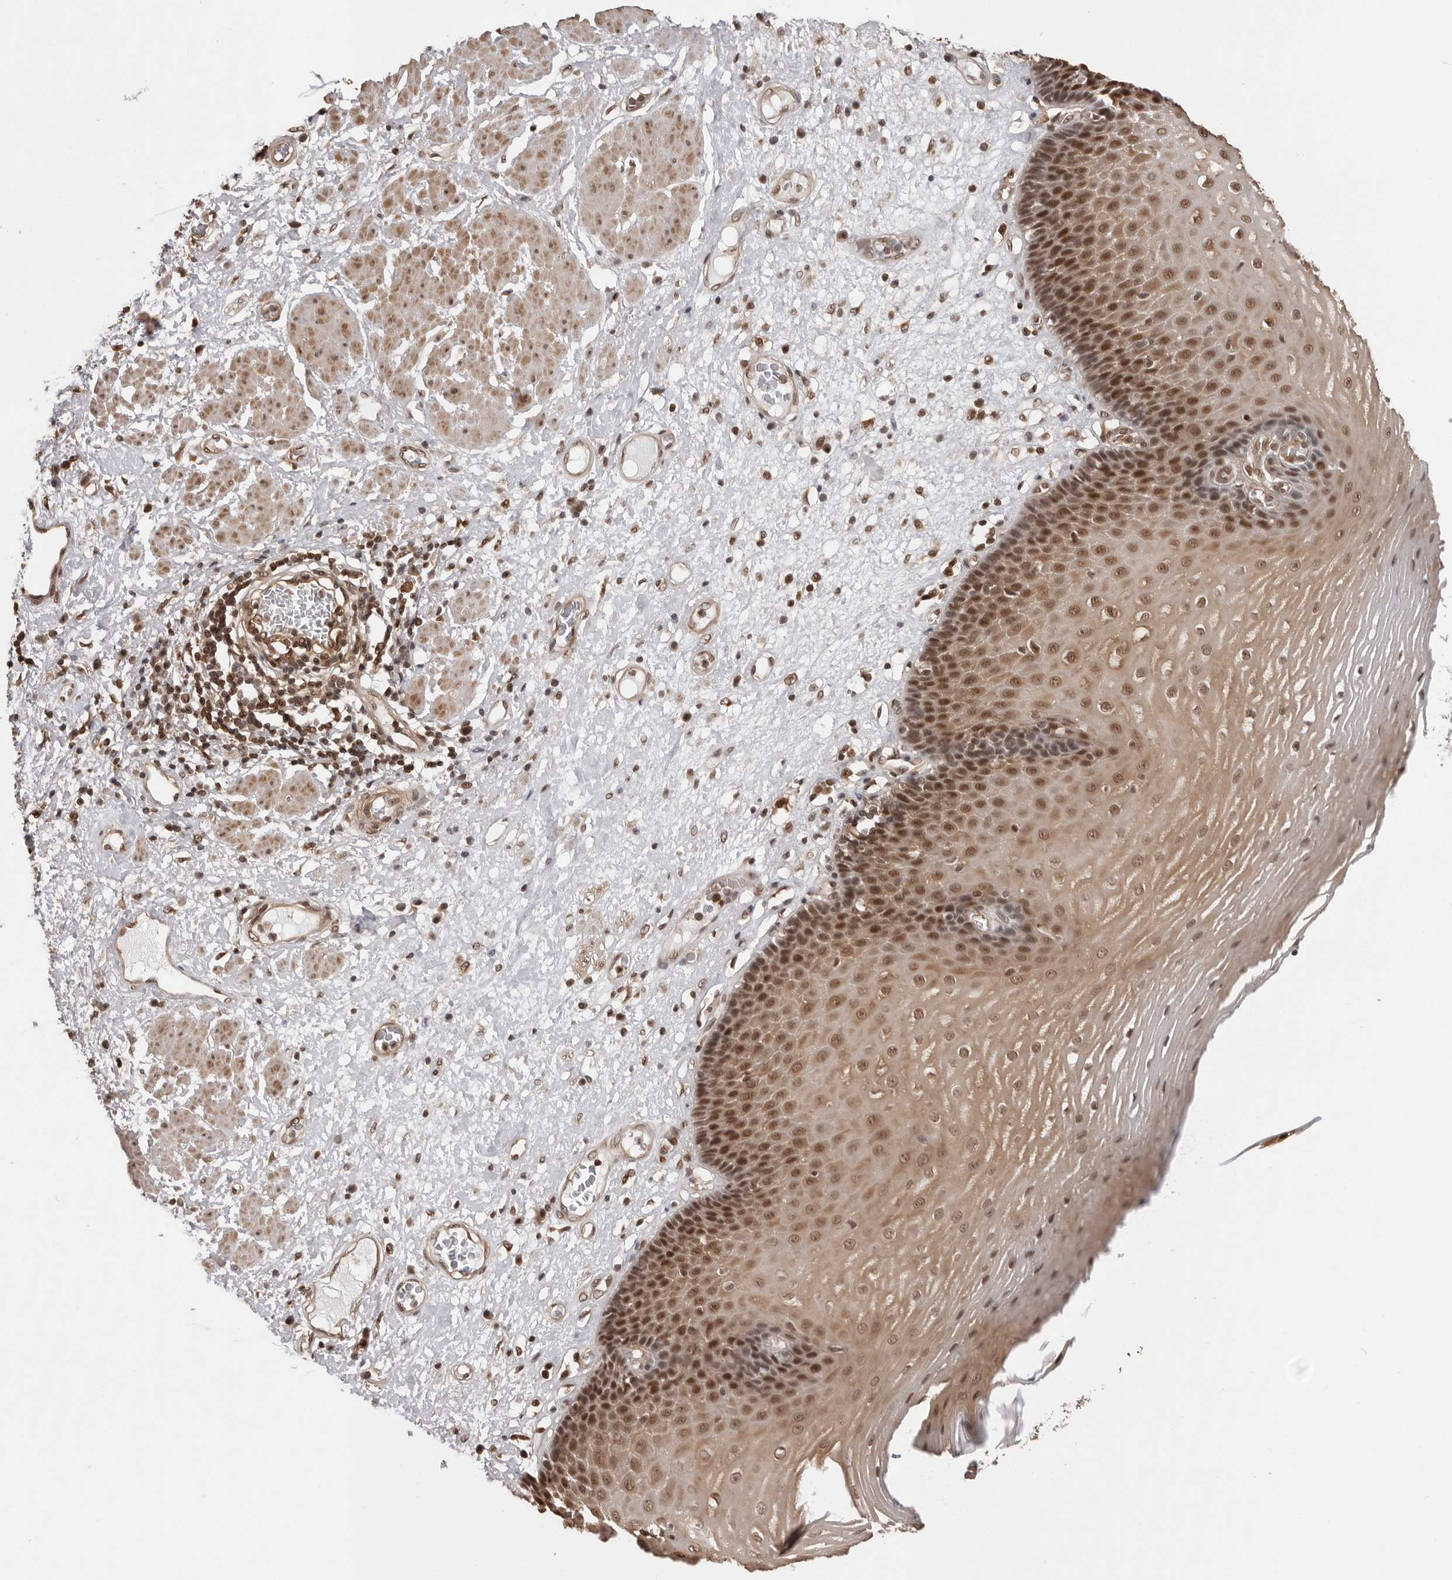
{"staining": {"intensity": "strong", "quantity": ">75%", "location": "cytoplasmic/membranous,nuclear"}, "tissue": "esophagus", "cell_type": "Squamous epithelial cells", "image_type": "normal", "snomed": [{"axis": "morphology", "description": "Normal tissue, NOS"}, {"axis": "morphology", "description": "Adenocarcinoma, NOS"}, {"axis": "topography", "description": "Esophagus"}], "caption": "A high amount of strong cytoplasmic/membranous,nuclear staining is seen in about >75% of squamous epithelial cells in benign esophagus. Nuclei are stained in blue.", "gene": "SDE2", "patient": {"sex": "male", "age": 62}}